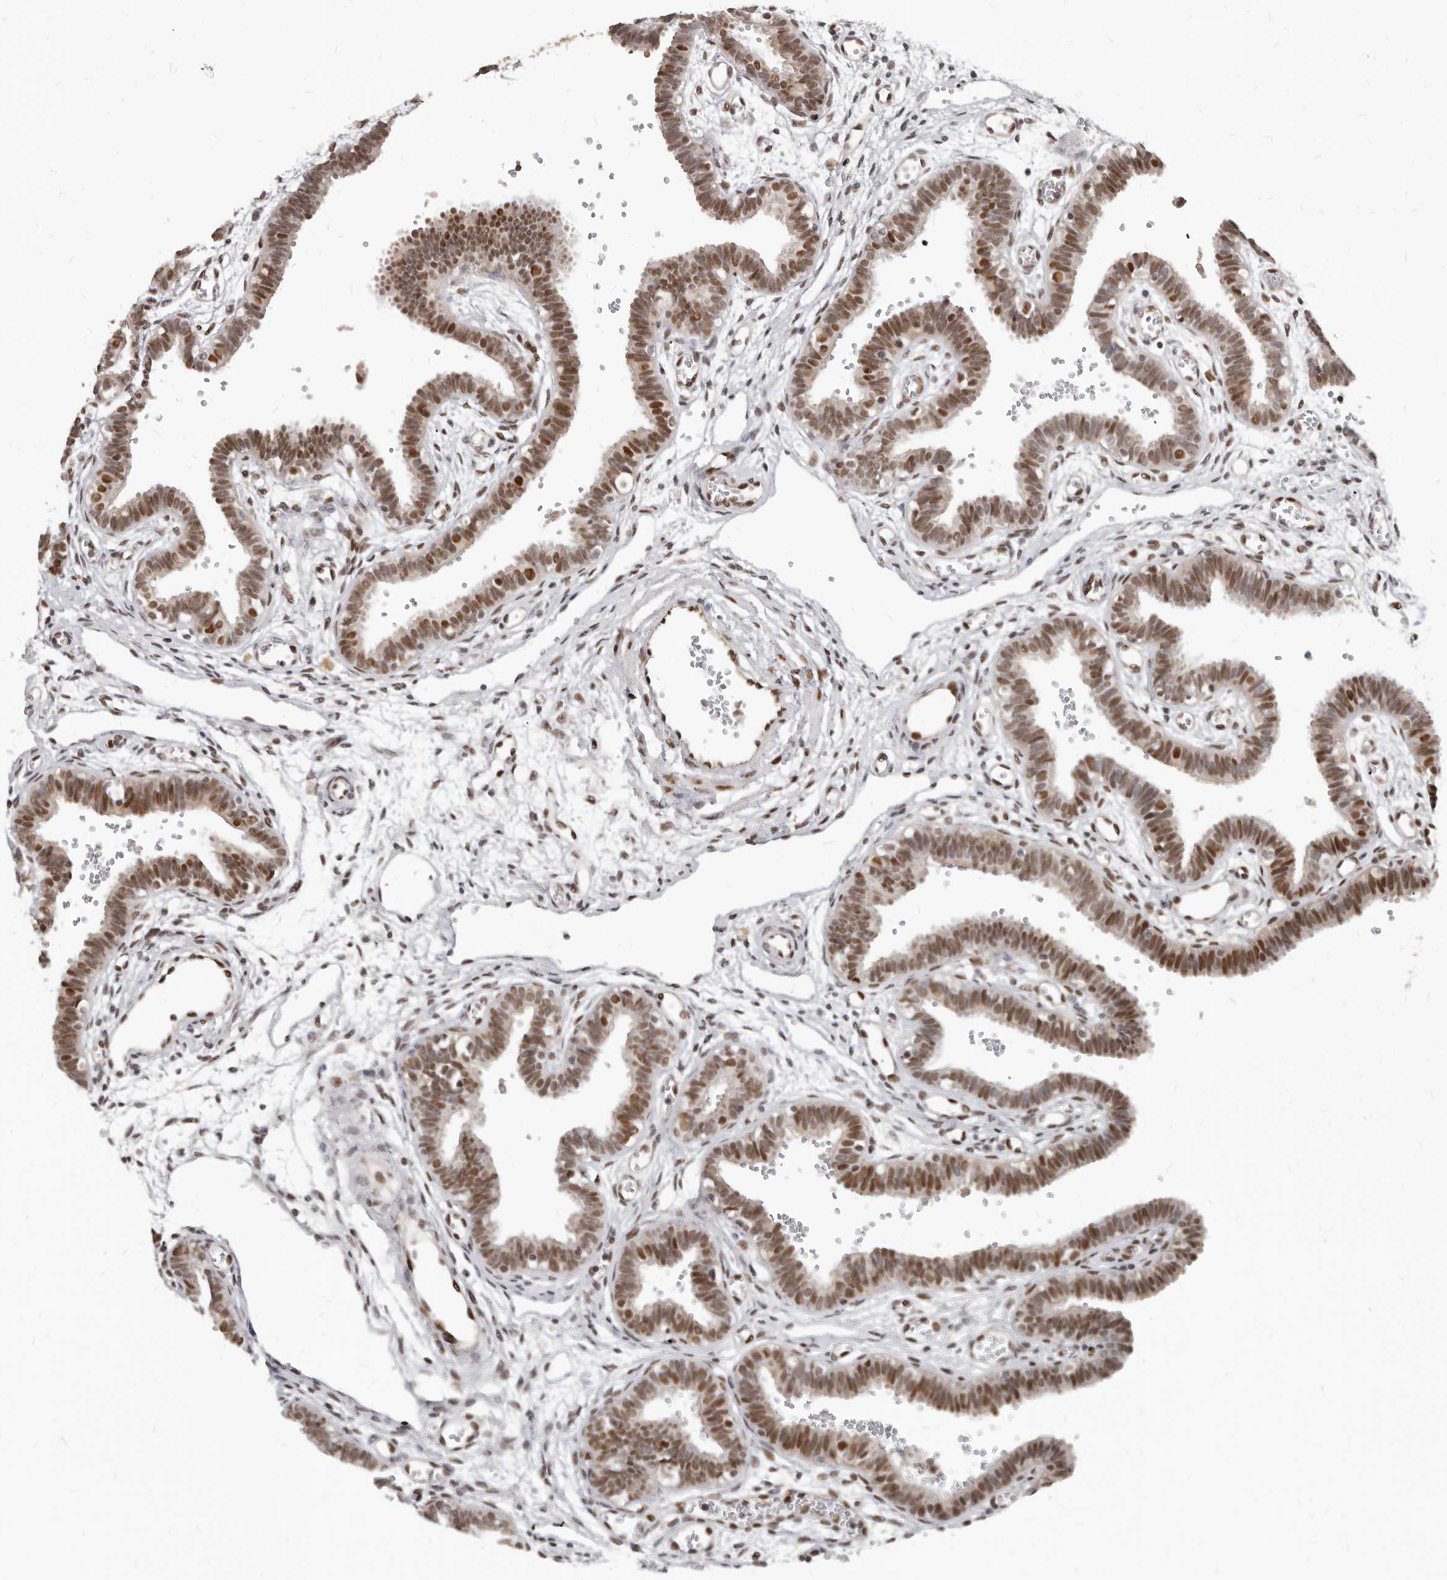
{"staining": {"intensity": "strong", "quantity": ">75%", "location": "nuclear"}, "tissue": "fallopian tube", "cell_type": "Glandular cells", "image_type": "normal", "snomed": [{"axis": "morphology", "description": "Normal tissue, NOS"}, {"axis": "topography", "description": "Fallopian tube"}, {"axis": "topography", "description": "Placenta"}], "caption": "The immunohistochemical stain highlights strong nuclear staining in glandular cells of normal fallopian tube. The protein of interest is stained brown, and the nuclei are stained in blue (DAB (3,3'-diaminobenzidine) IHC with brightfield microscopy, high magnification).", "gene": "ATF5", "patient": {"sex": "female", "age": 32}}